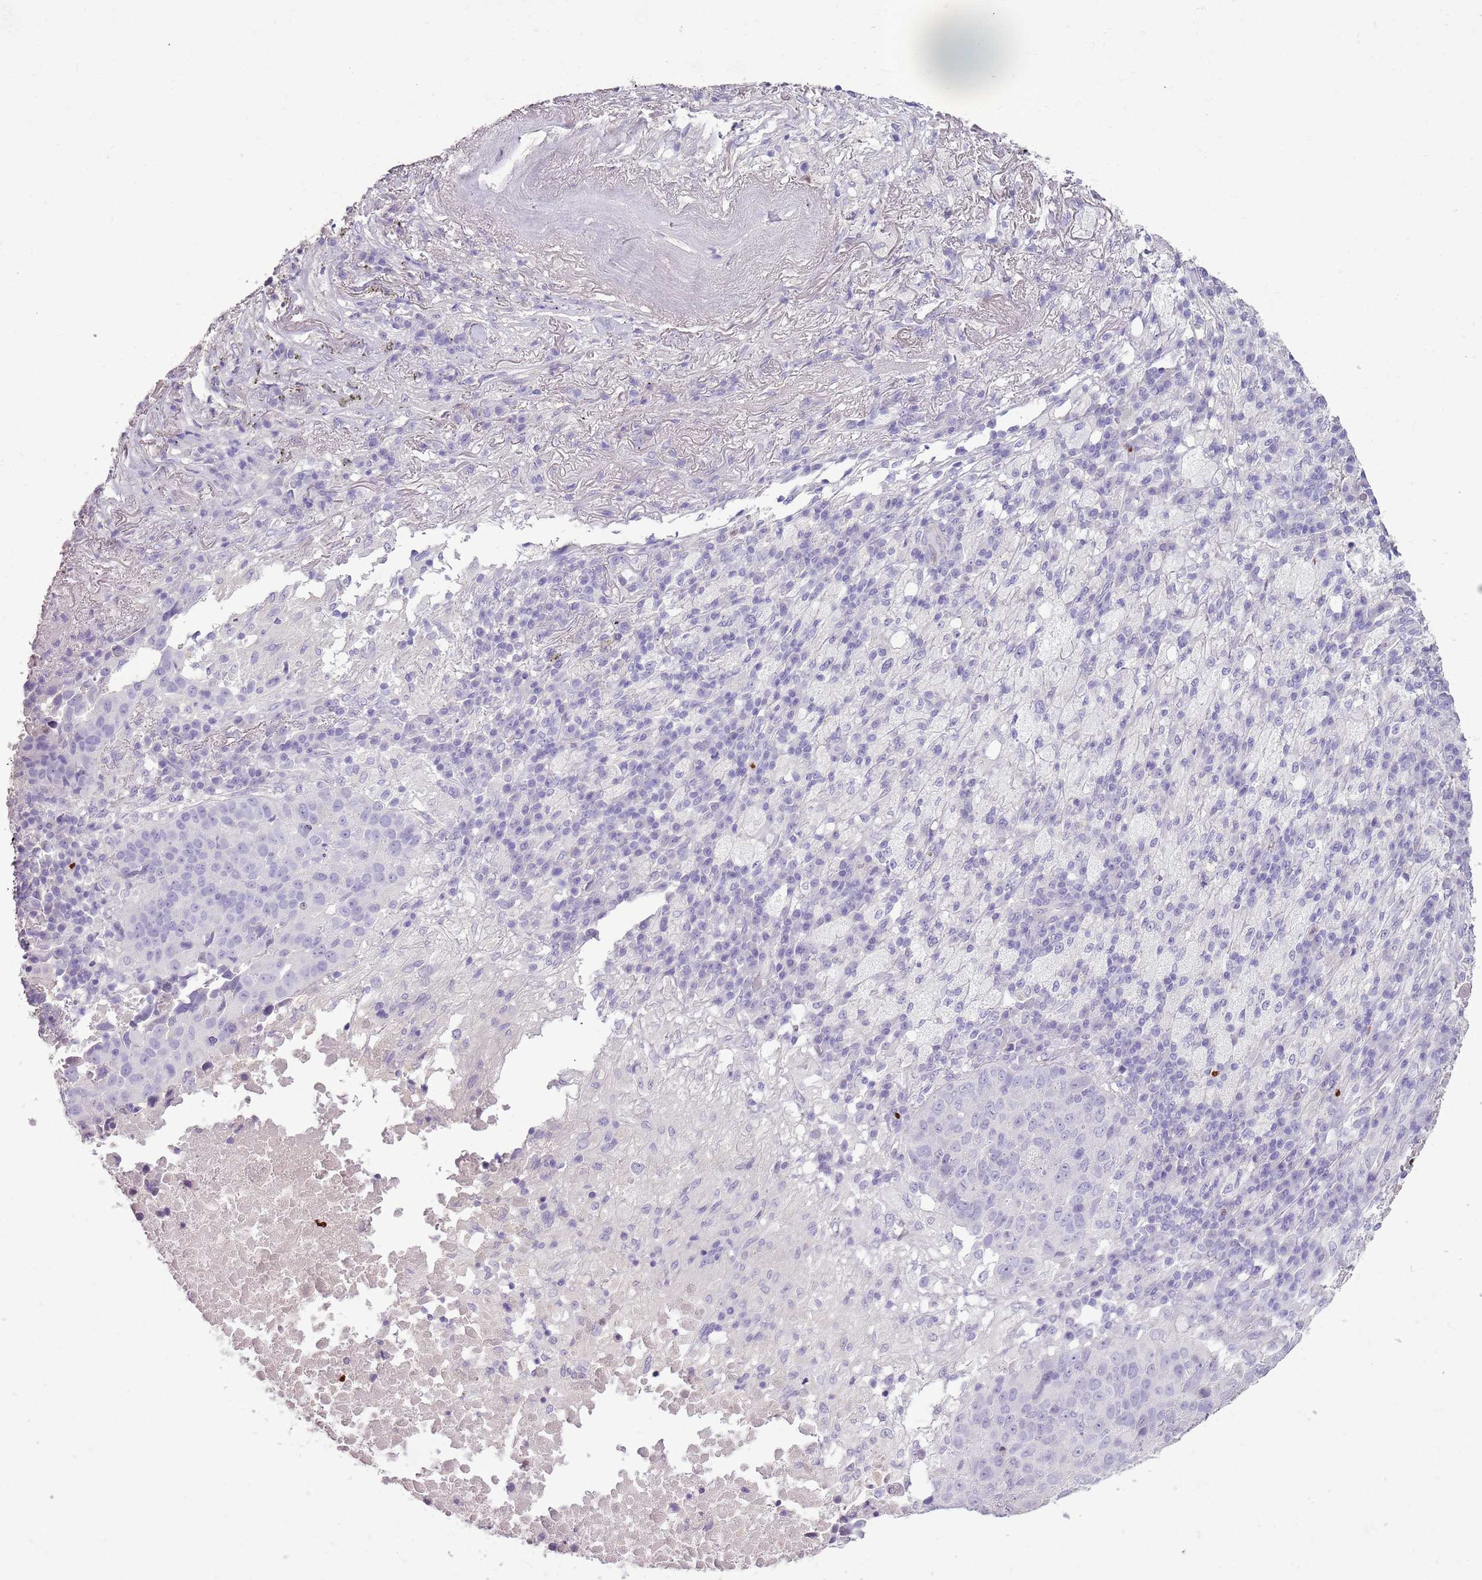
{"staining": {"intensity": "negative", "quantity": "none", "location": "none"}, "tissue": "lung cancer", "cell_type": "Tumor cells", "image_type": "cancer", "snomed": [{"axis": "morphology", "description": "Squamous cell carcinoma, NOS"}, {"axis": "topography", "description": "Lung"}], "caption": "The immunohistochemistry micrograph has no significant staining in tumor cells of squamous cell carcinoma (lung) tissue.", "gene": "CELF6", "patient": {"sex": "male", "age": 73}}